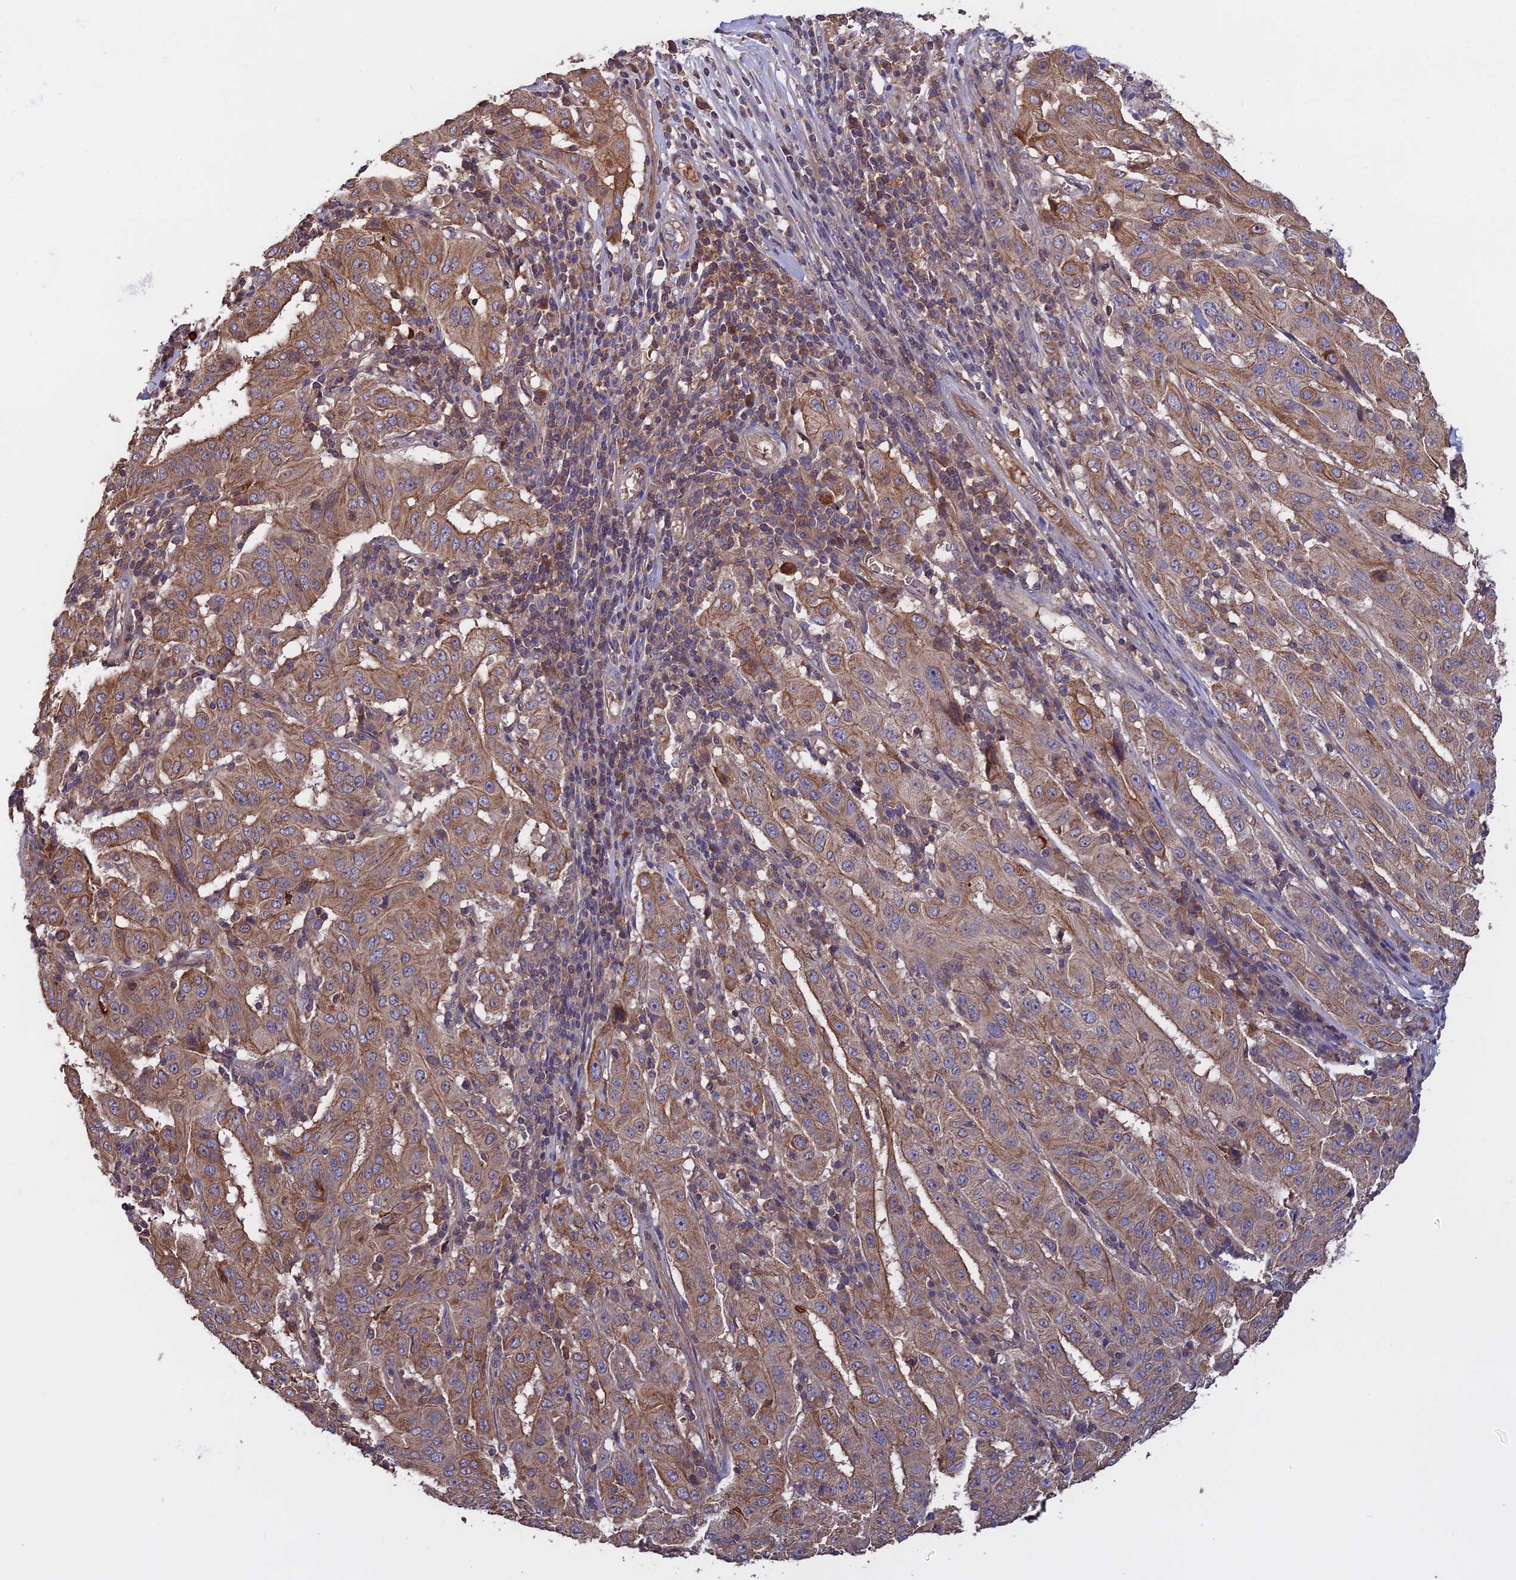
{"staining": {"intensity": "moderate", "quantity": ">75%", "location": "cytoplasmic/membranous"}, "tissue": "pancreatic cancer", "cell_type": "Tumor cells", "image_type": "cancer", "snomed": [{"axis": "morphology", "description": "Adenocarcinoma, NOS"}, {"axis": "topography", "description": "Pancreas"}], "caption": "IHC micrograph of neoplastic tissue: pancreatic adenocarcinoma stained using IHC demonstrates medium levels of moderate protein expression localized specifically in the cytoplasmic/membranous of tumor cells, appearing as a cytoplasmic/membranous brown color.", "gene": "GALR2", "patient": {"sex": "male", "age": 63}}